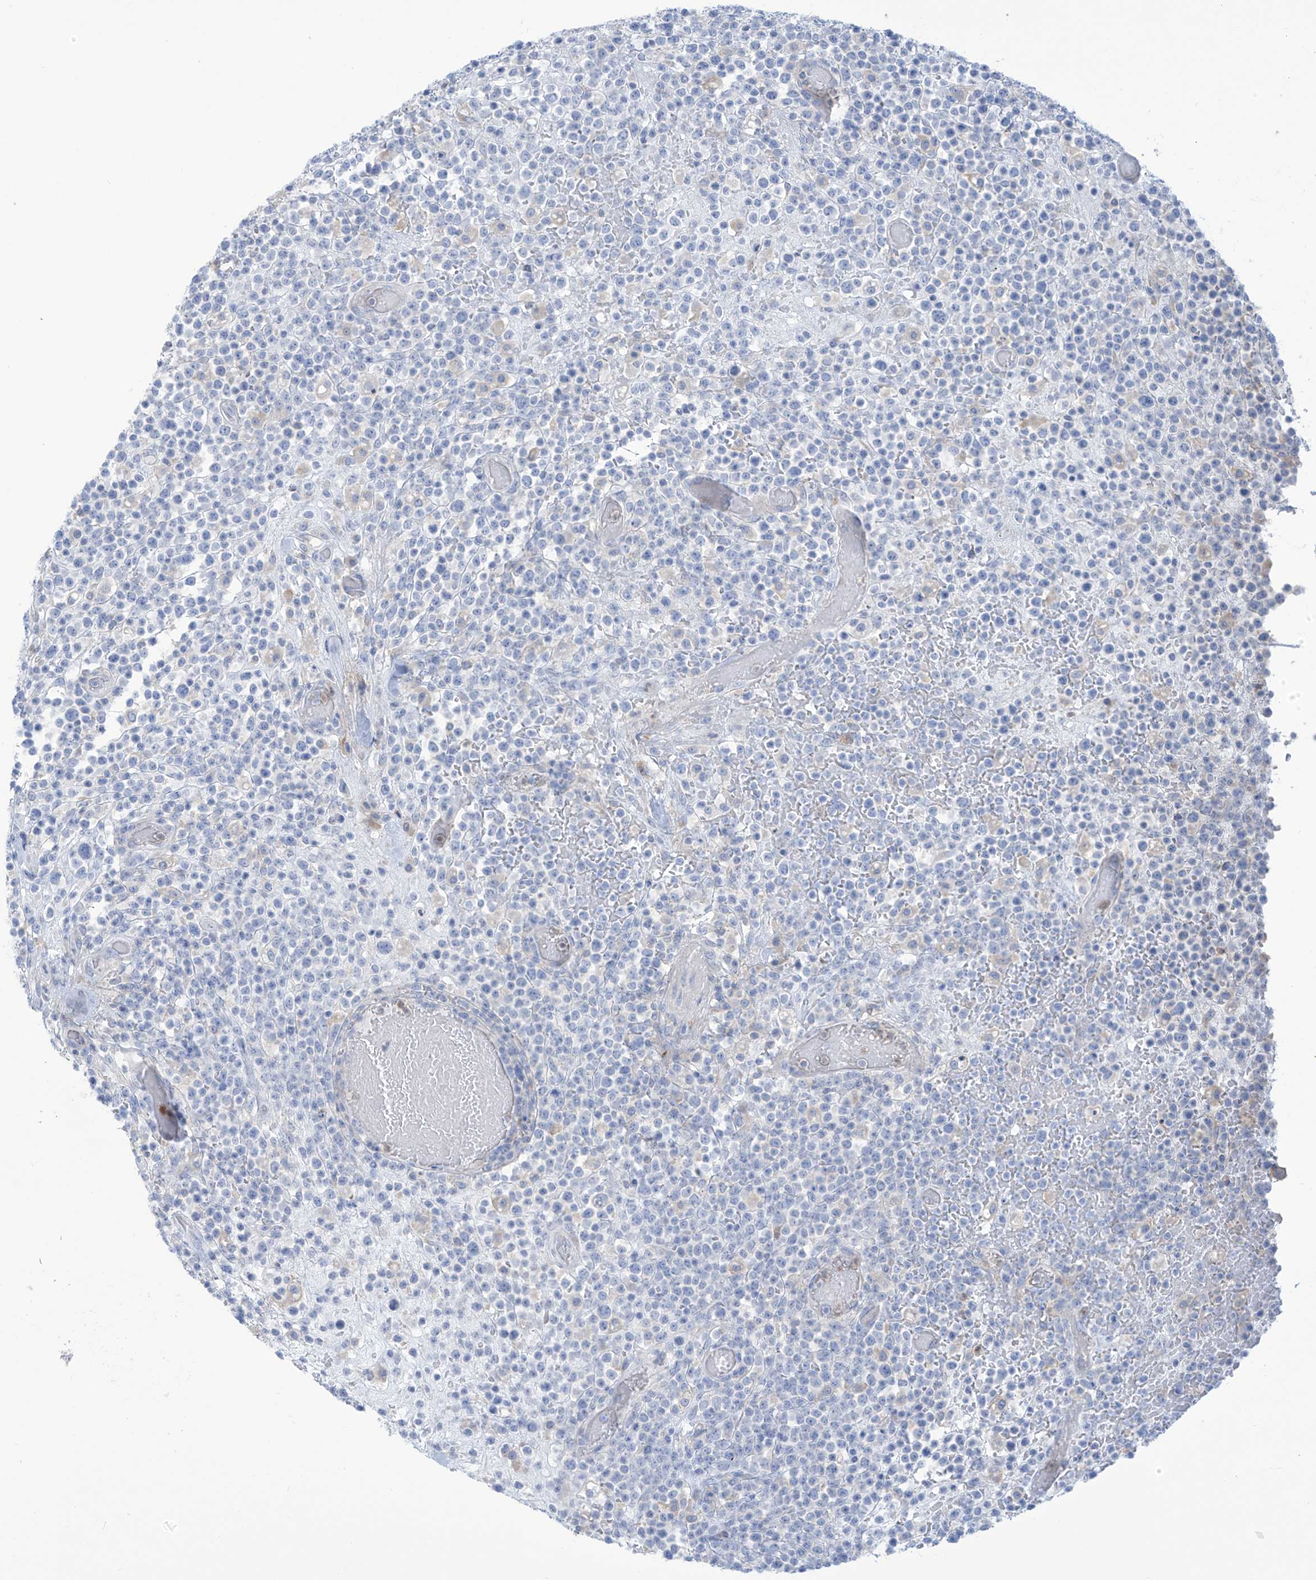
{"staining": {"intensity": "negative", "quantity": "none", "location": "none"}, "tissue": "lymphoma", "cell_type": "Tumor cells", "image_type": "cancer", "snomed": [{"axis": "morphology", "description": "Malignant lymphoma, non-Hodgkin's type, High grade"}, {"axis": "topography", "description": "Colon"}], "caption": "This is an IHC micrograph of human malignant lymphoma, non-Hodgkin's type (high-grade). There is no positivity in tumor cells.", "gene": "FABP2", "patient": {"sex": "female", "age": 53}}